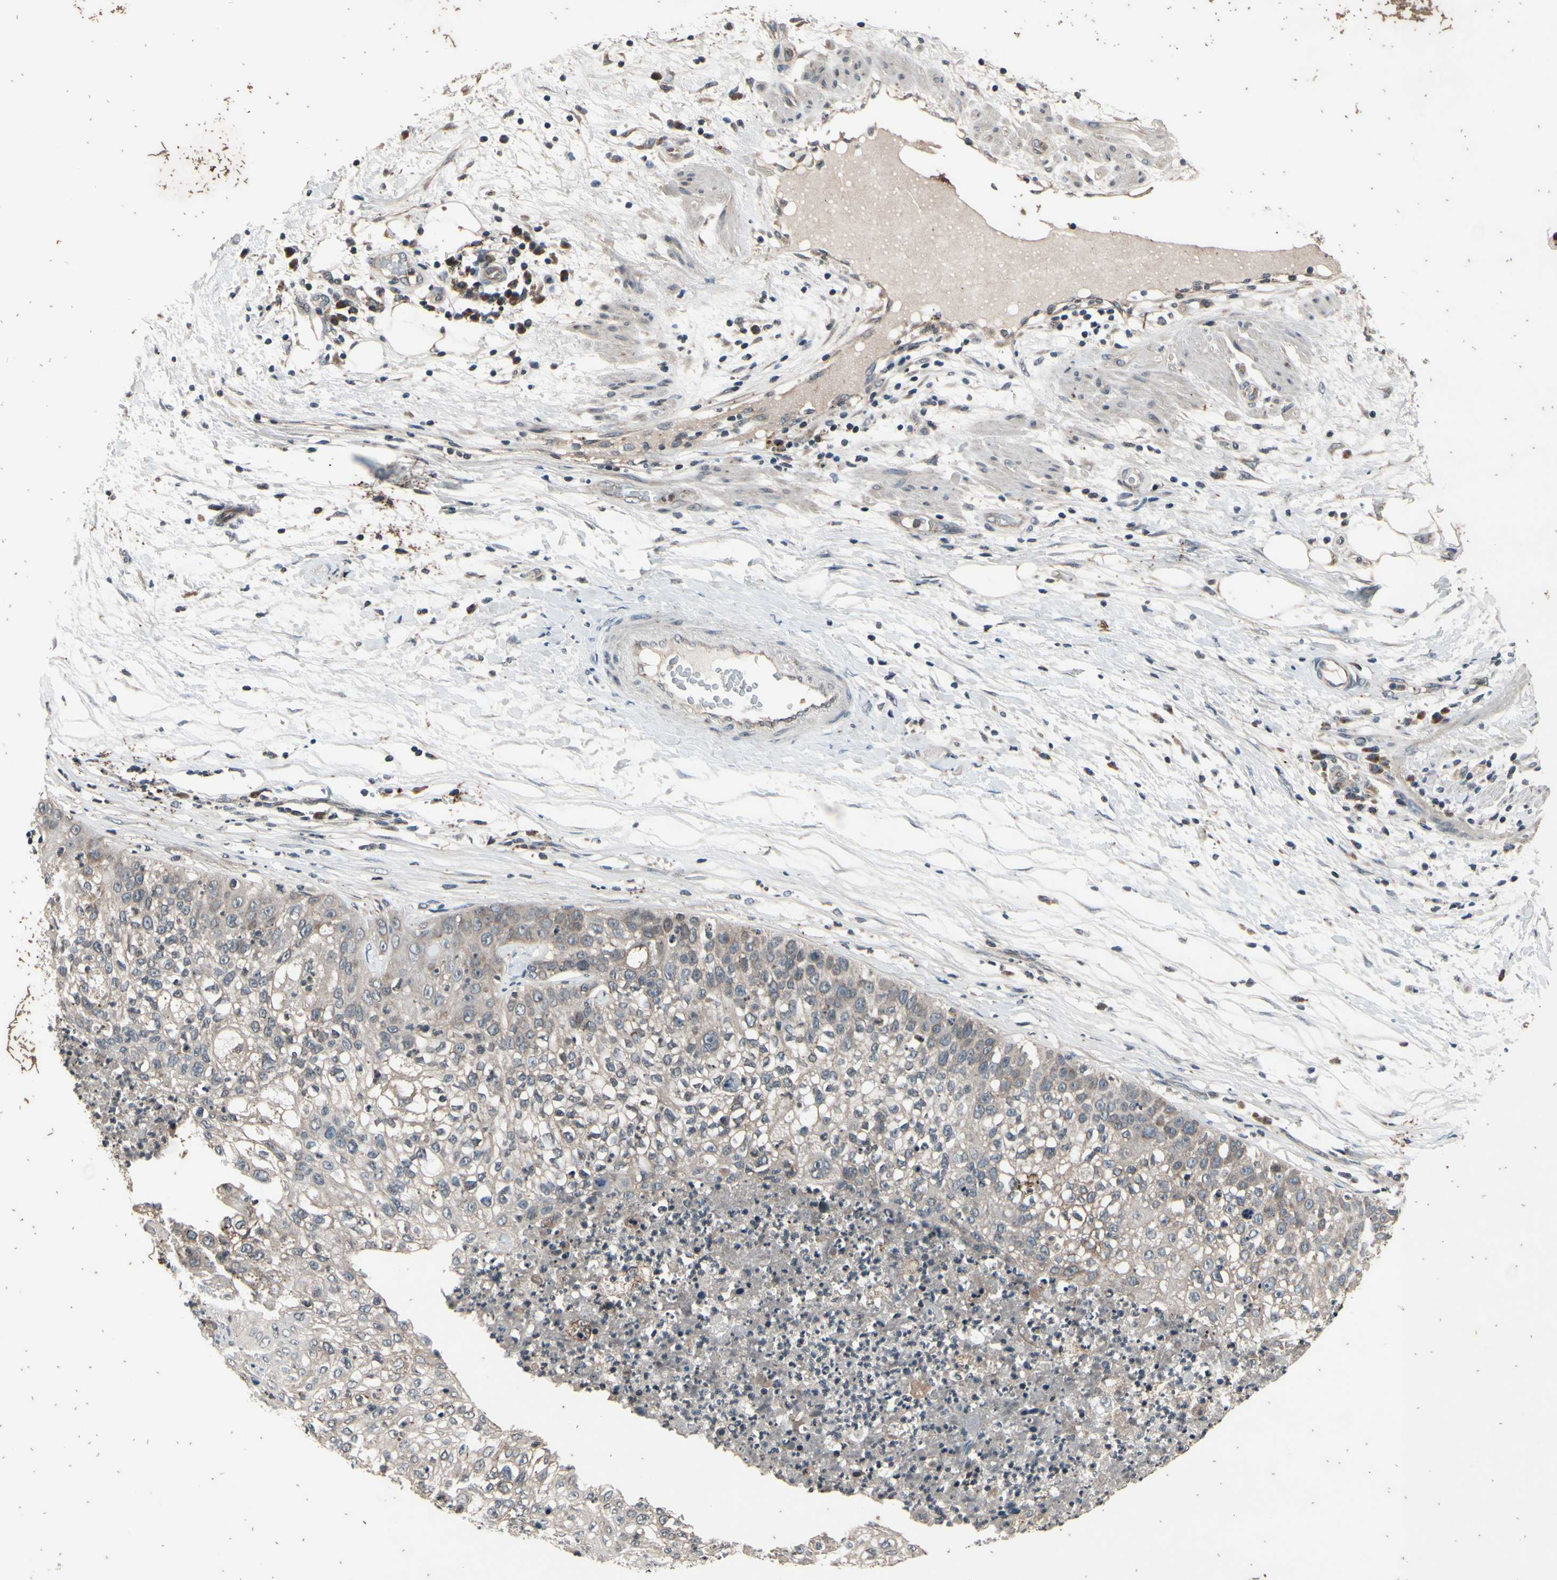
{"staining": {"intensity": "weak", "quantity": ">75%", "location": "cytoplasmic/membranous"}, "tissue": "lung cancer", "cell_type": "Tumor cells", "image_type": "cancer", "snomed": [{"axis": "morphology", "description": "Inflammation, NOS"}, {"axis": "morphology", "description": "Squamous cell carcinoma, NOS"}, {"axis": "topography", "description": "Lymph node"}, {"axis": "topography", "description": "Soft tissue"}, {"axis": "topography", "description": "Lung"}], "caption": "Immunohistochemical staining of lung squamous cell carcinoma exhibits weak cytoplasmic/membranous protein staining in about >75% of tumor cells. Using DAB (brown) and hematoxylin (blue) stains, captured at high magnification using brightfield microscopy.", "gene": "MBTPS2", "patient": {"sex": "male", "age": 66}}